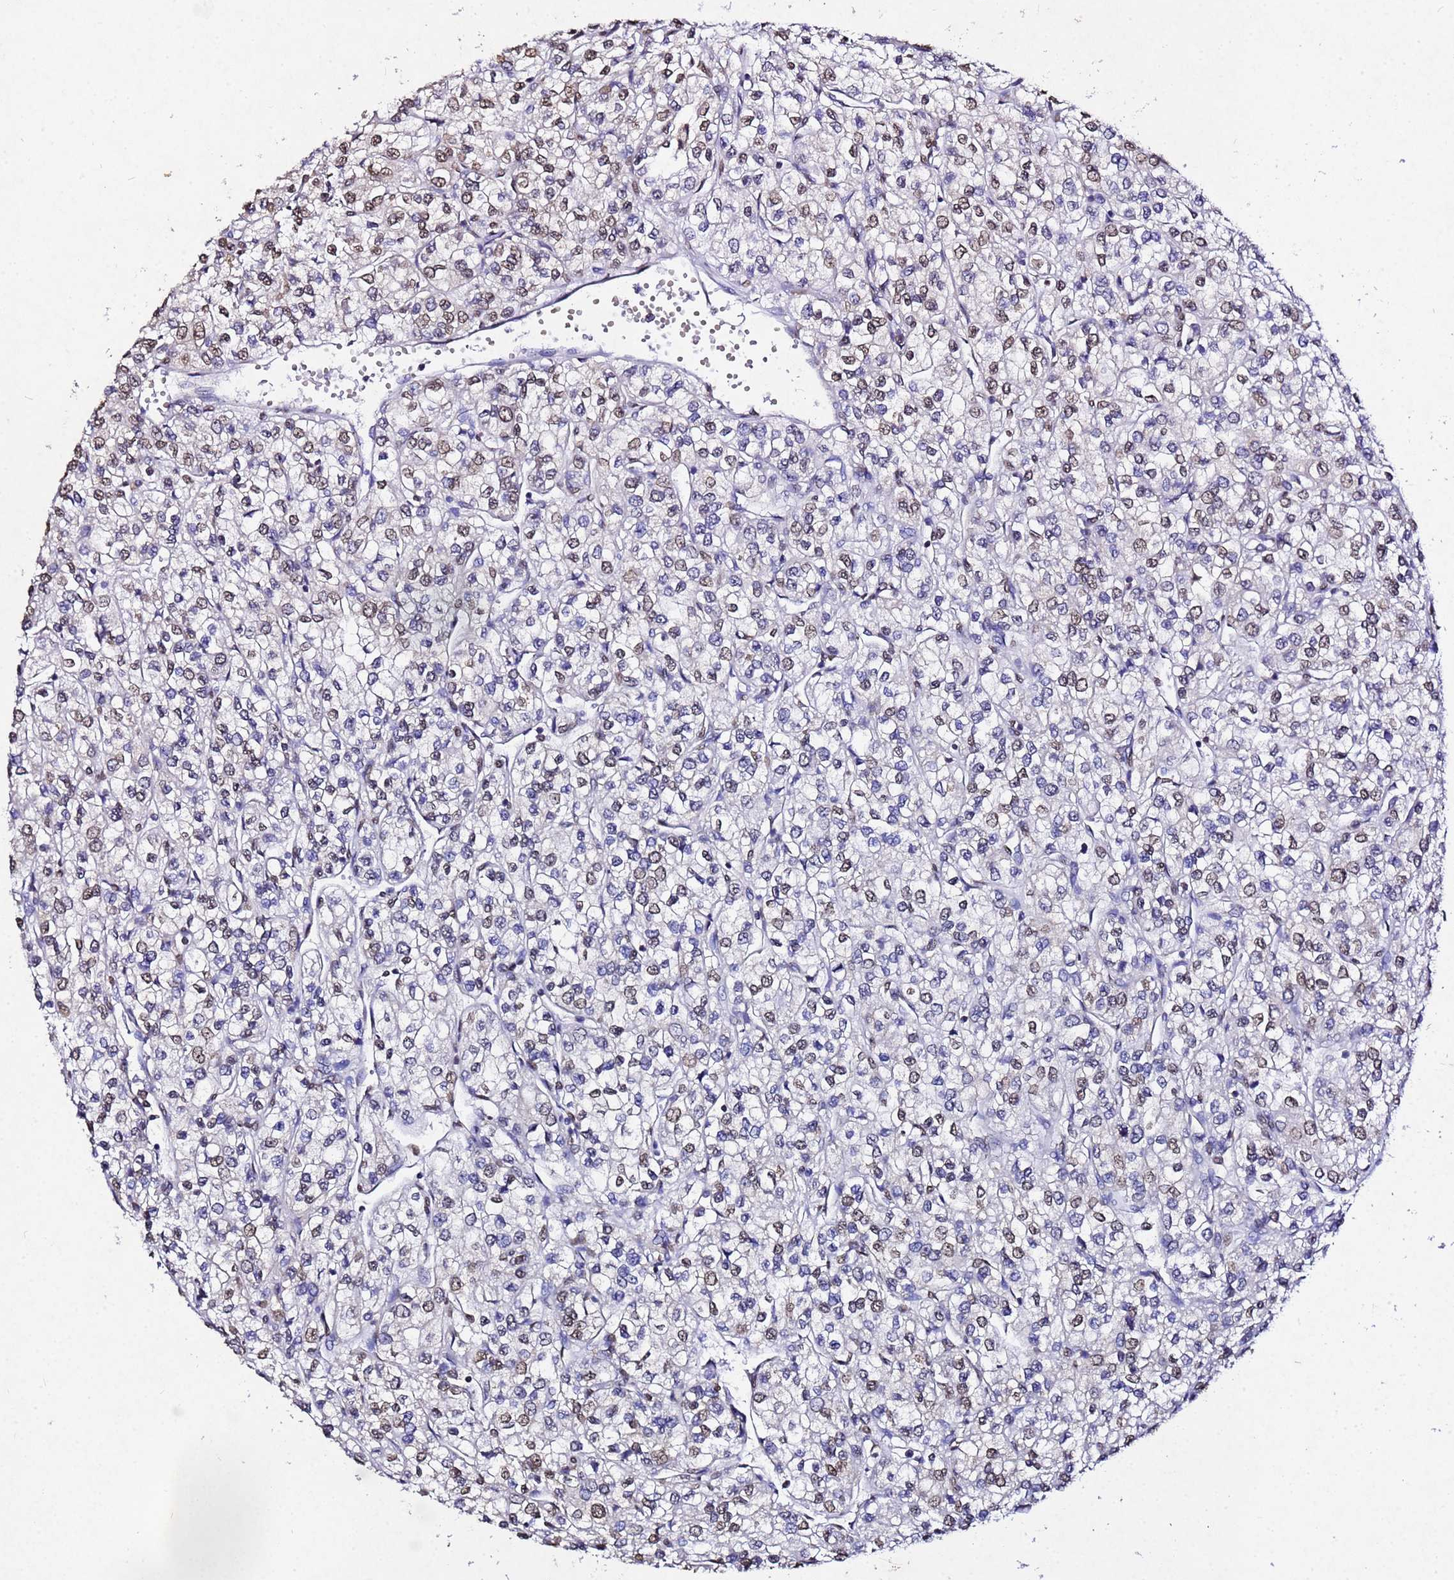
{"staining": {"intensity": "moderate", "quantity": "25%-75%", "location": "nuclear"}, "tissue": "renal cancer", "cell_type": "Tumor cells", "image_type": "cancer", "snomed": [{"axis": "morphology", "description": "Adenocarcinoma, NOS"}, {"axis": "topography", "description": "Kidney"}], "caption": "Tumor cells show medium levels of moderate nuclear positivity in about 25%-75% of cells in human renal cancer (adenocarcinoma).", "gene": "MYOCD", "patient": {"sex": "male", "age": 80}}